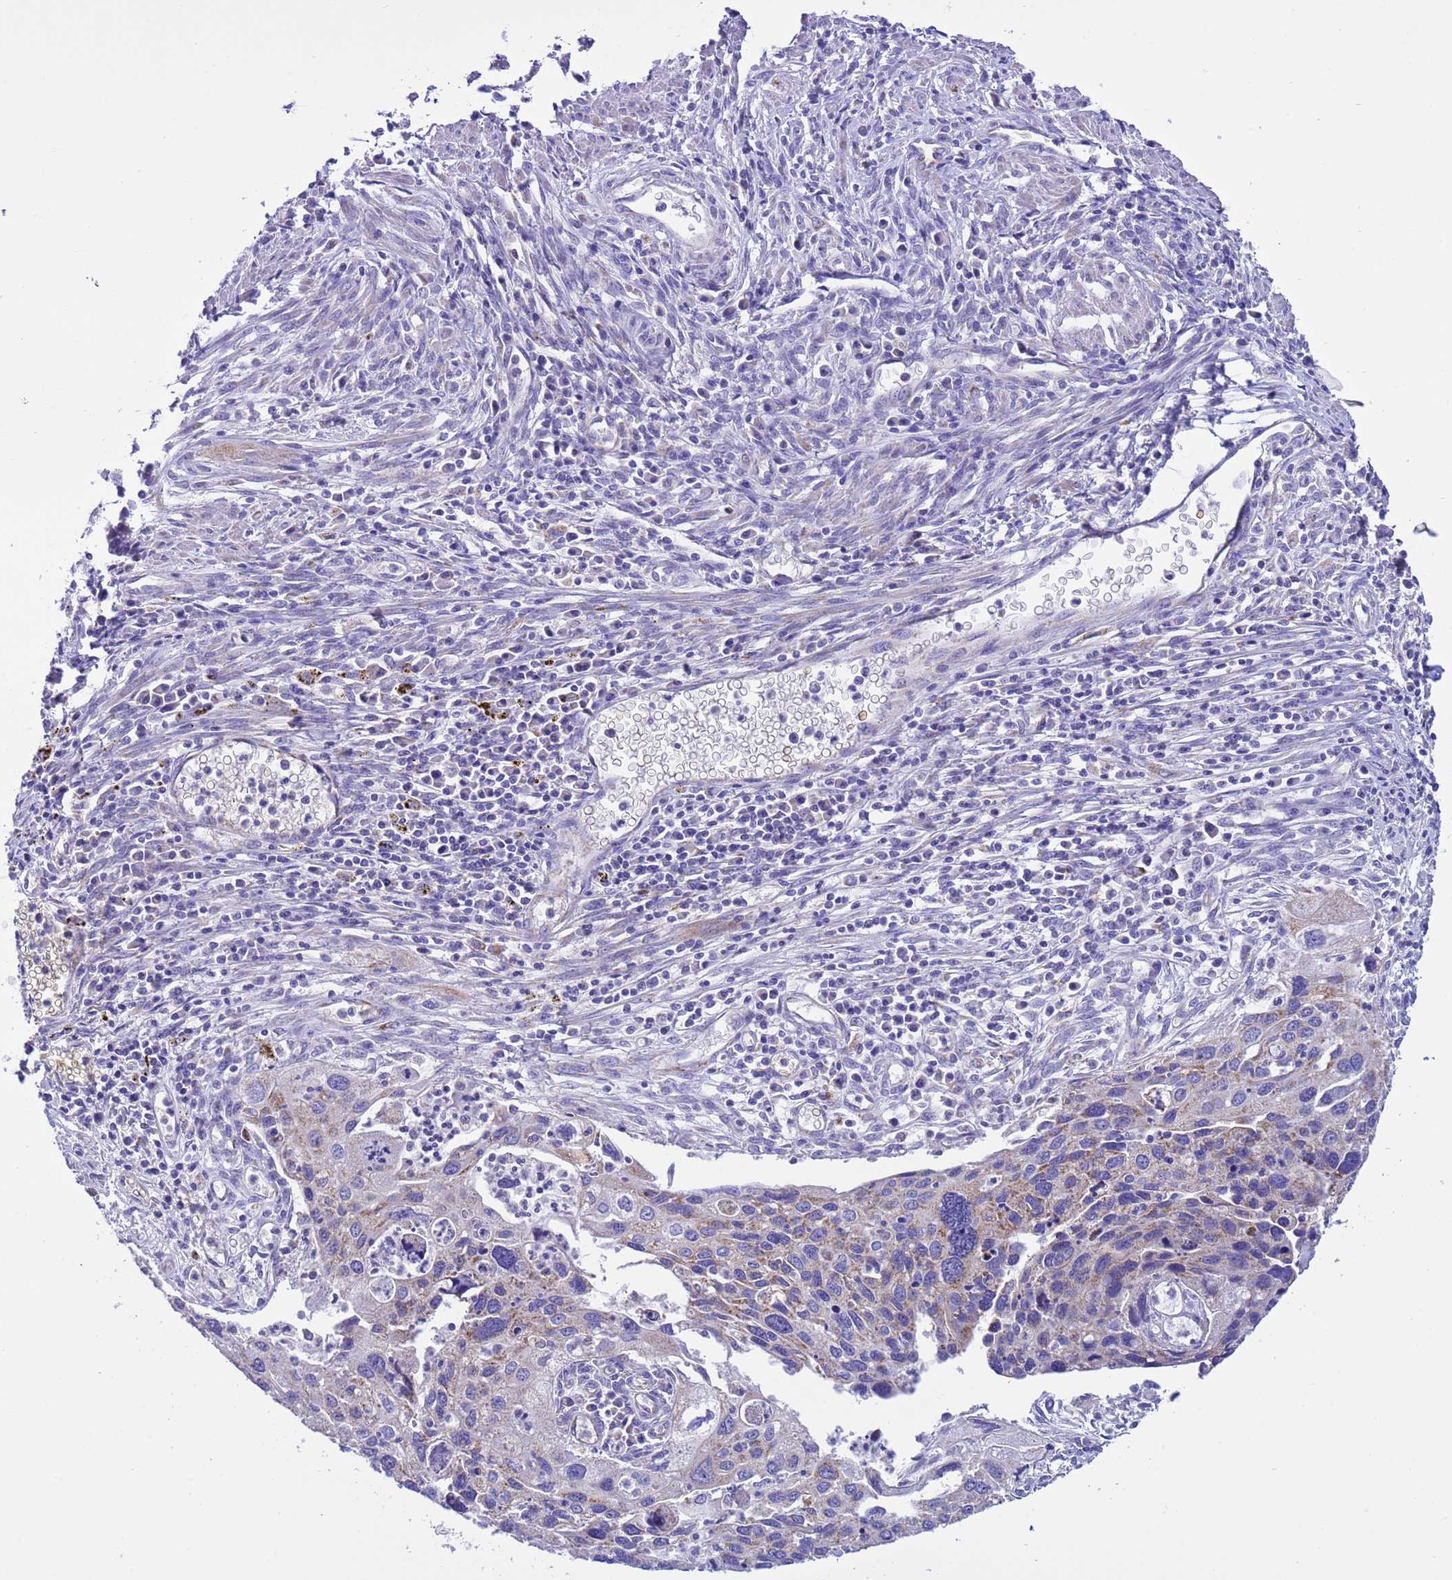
{"staining": {"intensity": "weak", "quantity": "<25%", "location": "cytoplasmic/membranous"}, "tissue": "cervical cancer", "cell_type": "Tumor cells", "image_type": "cancer", "snomed": [{"axis": "morphology", "description": "Squamous cell carcinoma, NOS"}, {"axis": "topography", "description": "Cervix"}], "caption": "The photomicrograph reveals no significant expression in tumor cells of cervical cancer. (Brightfield microscopy of DAB immunohistochemistry (IHC) at high magnification).", "gene": "CCDC191", "patient": {"sex": "female", "age": 55}}